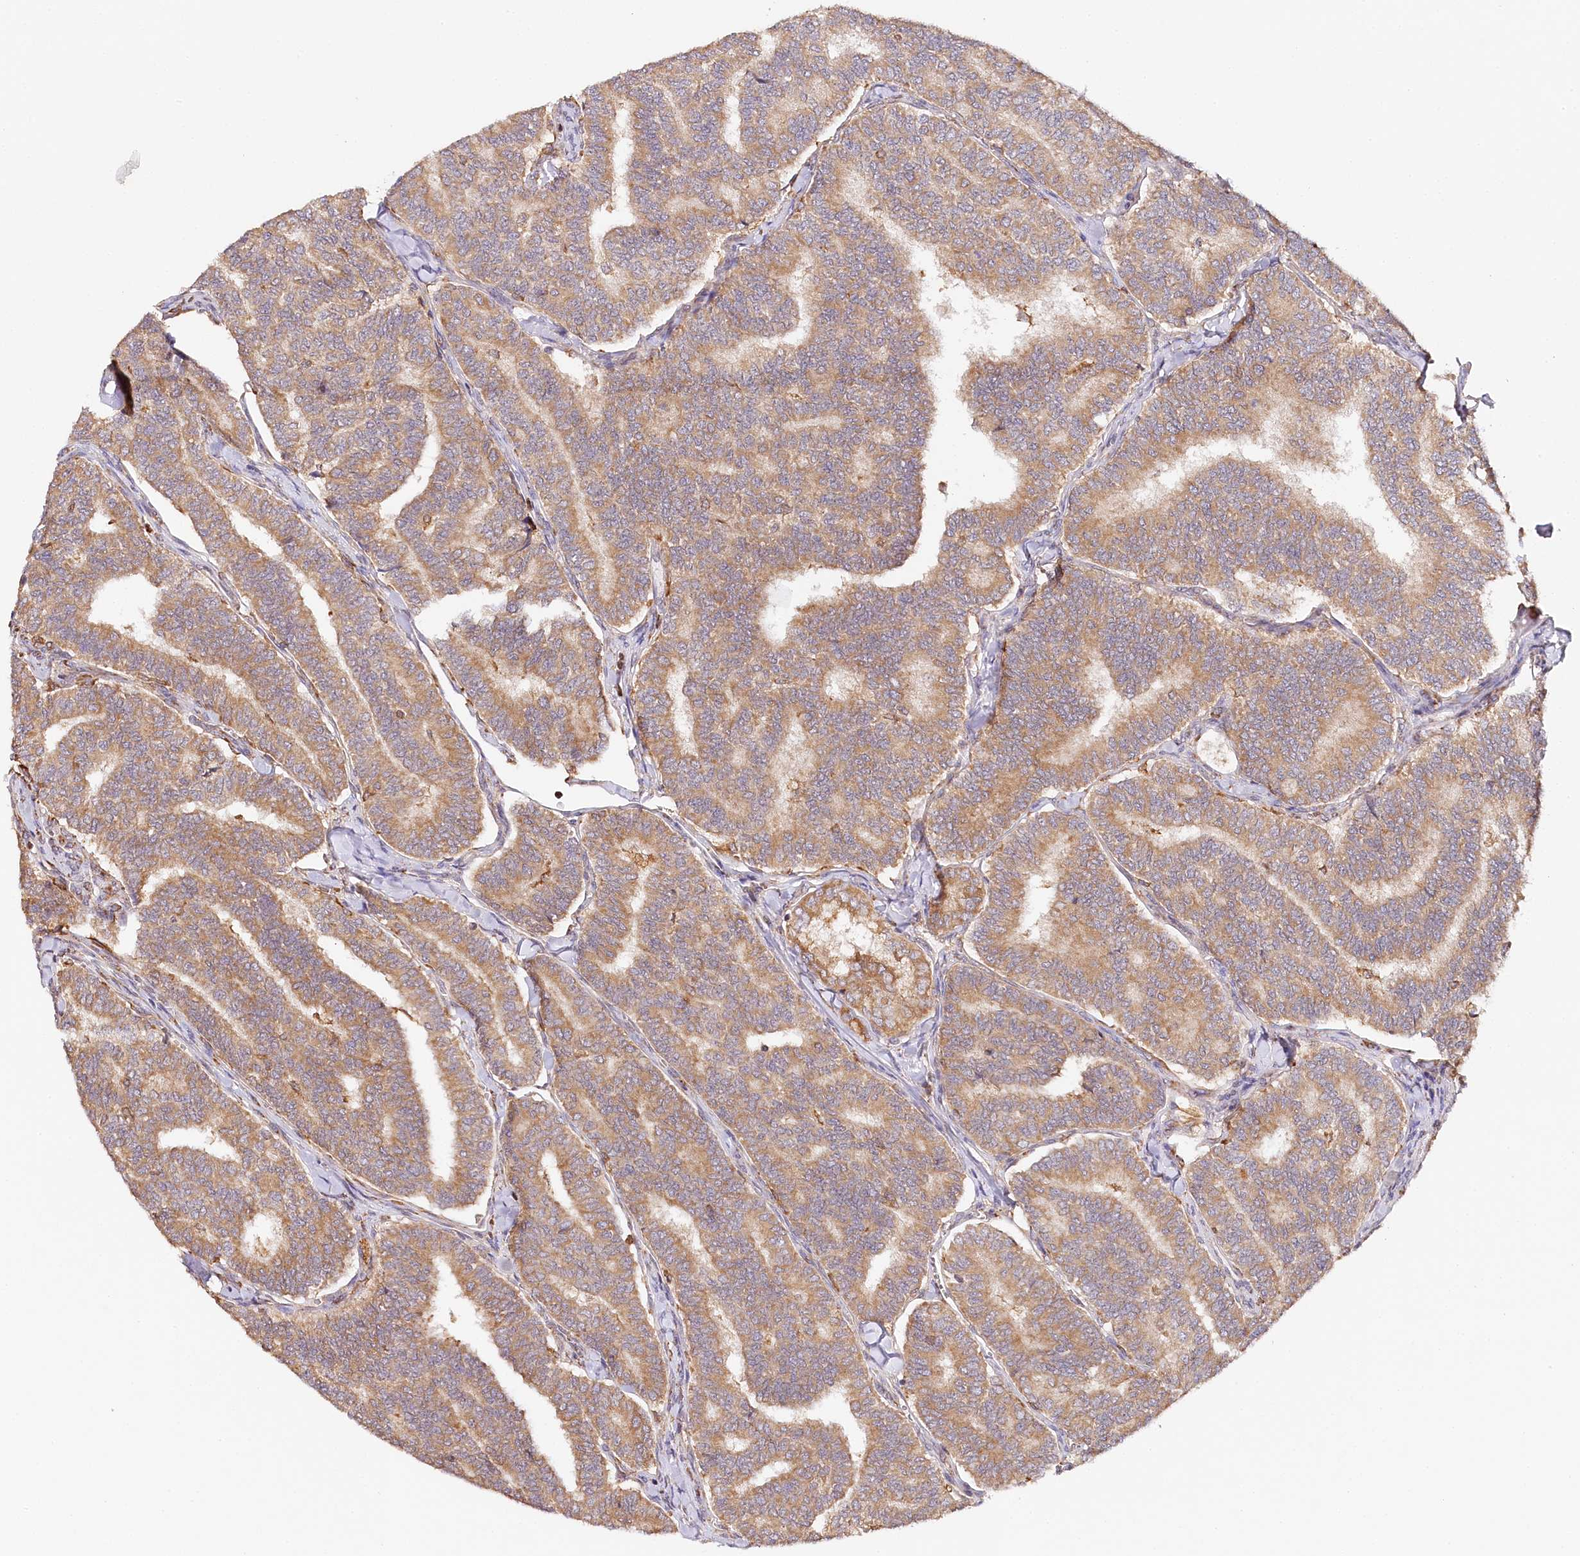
{"staining": {"intensity": "moderate", "quantity": ">75%", "location": "cytoplasmic/membranous"}, "tissue": "thyroid cancer", "cell_type": "Tumor cells", "image_type": "cancer", "snomed": [{"axis": "morphology", "description": "Papillary adenocarcinoma, NOS"}, {"axis": "topography", "description": "Thyroid gland"}], "caption": "Immunohistochemistry image of neoplastic tissue: thyroid cancer stained using IHC reveals medium levels of moderate protein expression localized specifically in the cytoplasmic/membranous of tumor cells, appearing as a cytoplasmic/membranous brown color.", "gene": "VEGFA", "patient": {"sex": "female", "age": 35}}